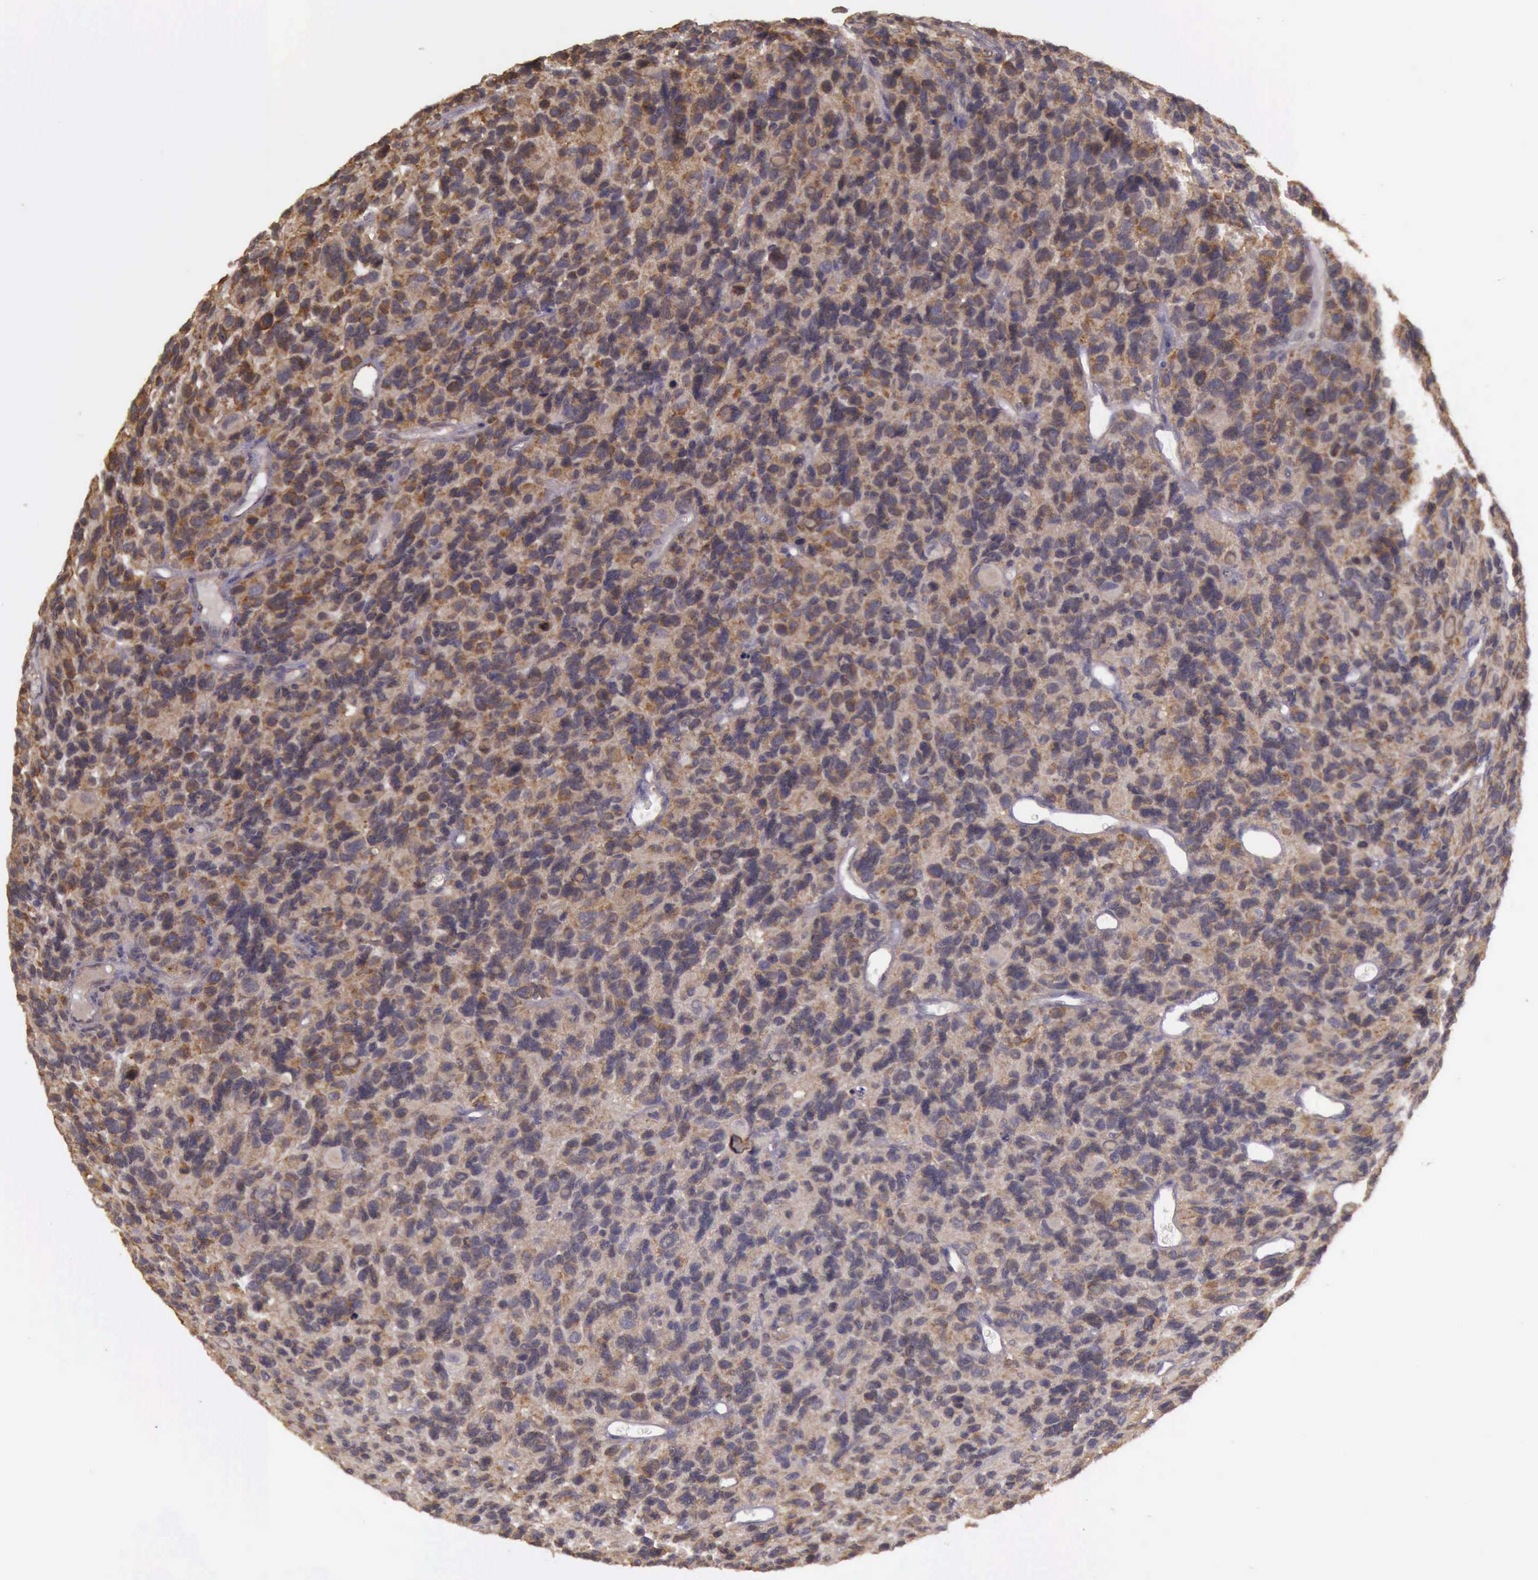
{"staining": {"intensity": "strong", "quantity": ">75%", "location": "cytoplasmic/membranous"}, "tissue": "glioma", "cell_type": "Tumor cells", "image_type": "cancer", "snomed": [{"axis": "morphology", "description": "Glioma, malignant, High grade"}, {"axis": "topography", "description": "Brain"}], "caption": "Human glioma stained for a protein (brown) reveals strong cytoplasmic/membranous positive positivity in approximately >75% of tumor cells.", "gene": "EIF5", "patient": {"sex": "male", "age": 77}}